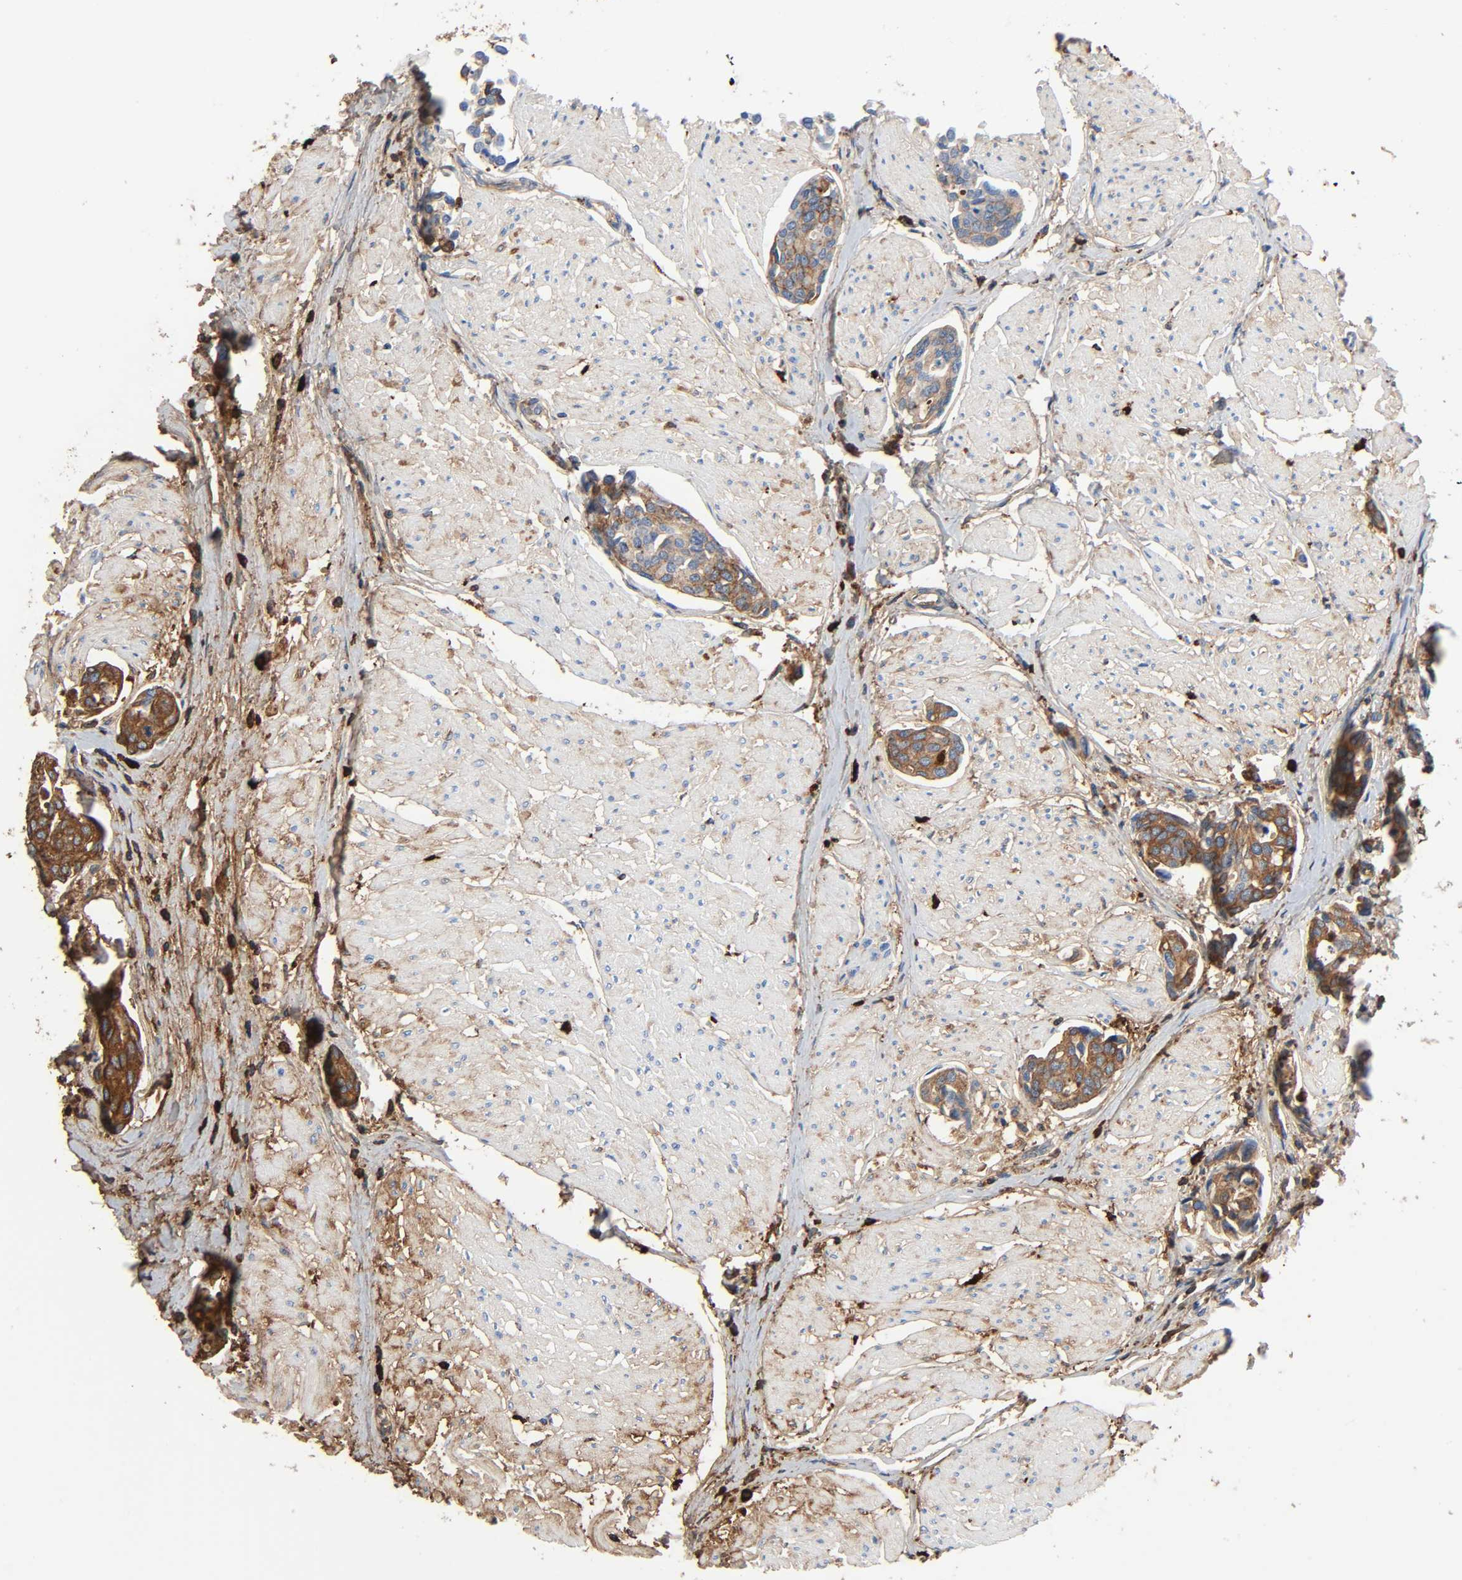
{"staining": {"intensity": "strong", "quantity": ">75%", "location": "cytoplasmic/membranous"}, "tissue": "urothelial cancer", "cell_type": "Tumor cells", "image_type": "cancer", "snomed": [{"axis": "morphology", "description": "Urothelial carcinoma, High grade"}, {"axis": "topography", "description": "Urinary bladder"}], "caption": "Human high-grade urothelial carcinoma stained with a brown dye shows strong cytoplasmic/membranous positive positivity in approximately >75% of tumor cells.", "gene": "C3", "patient": {"sex": "male", "age": 78}}